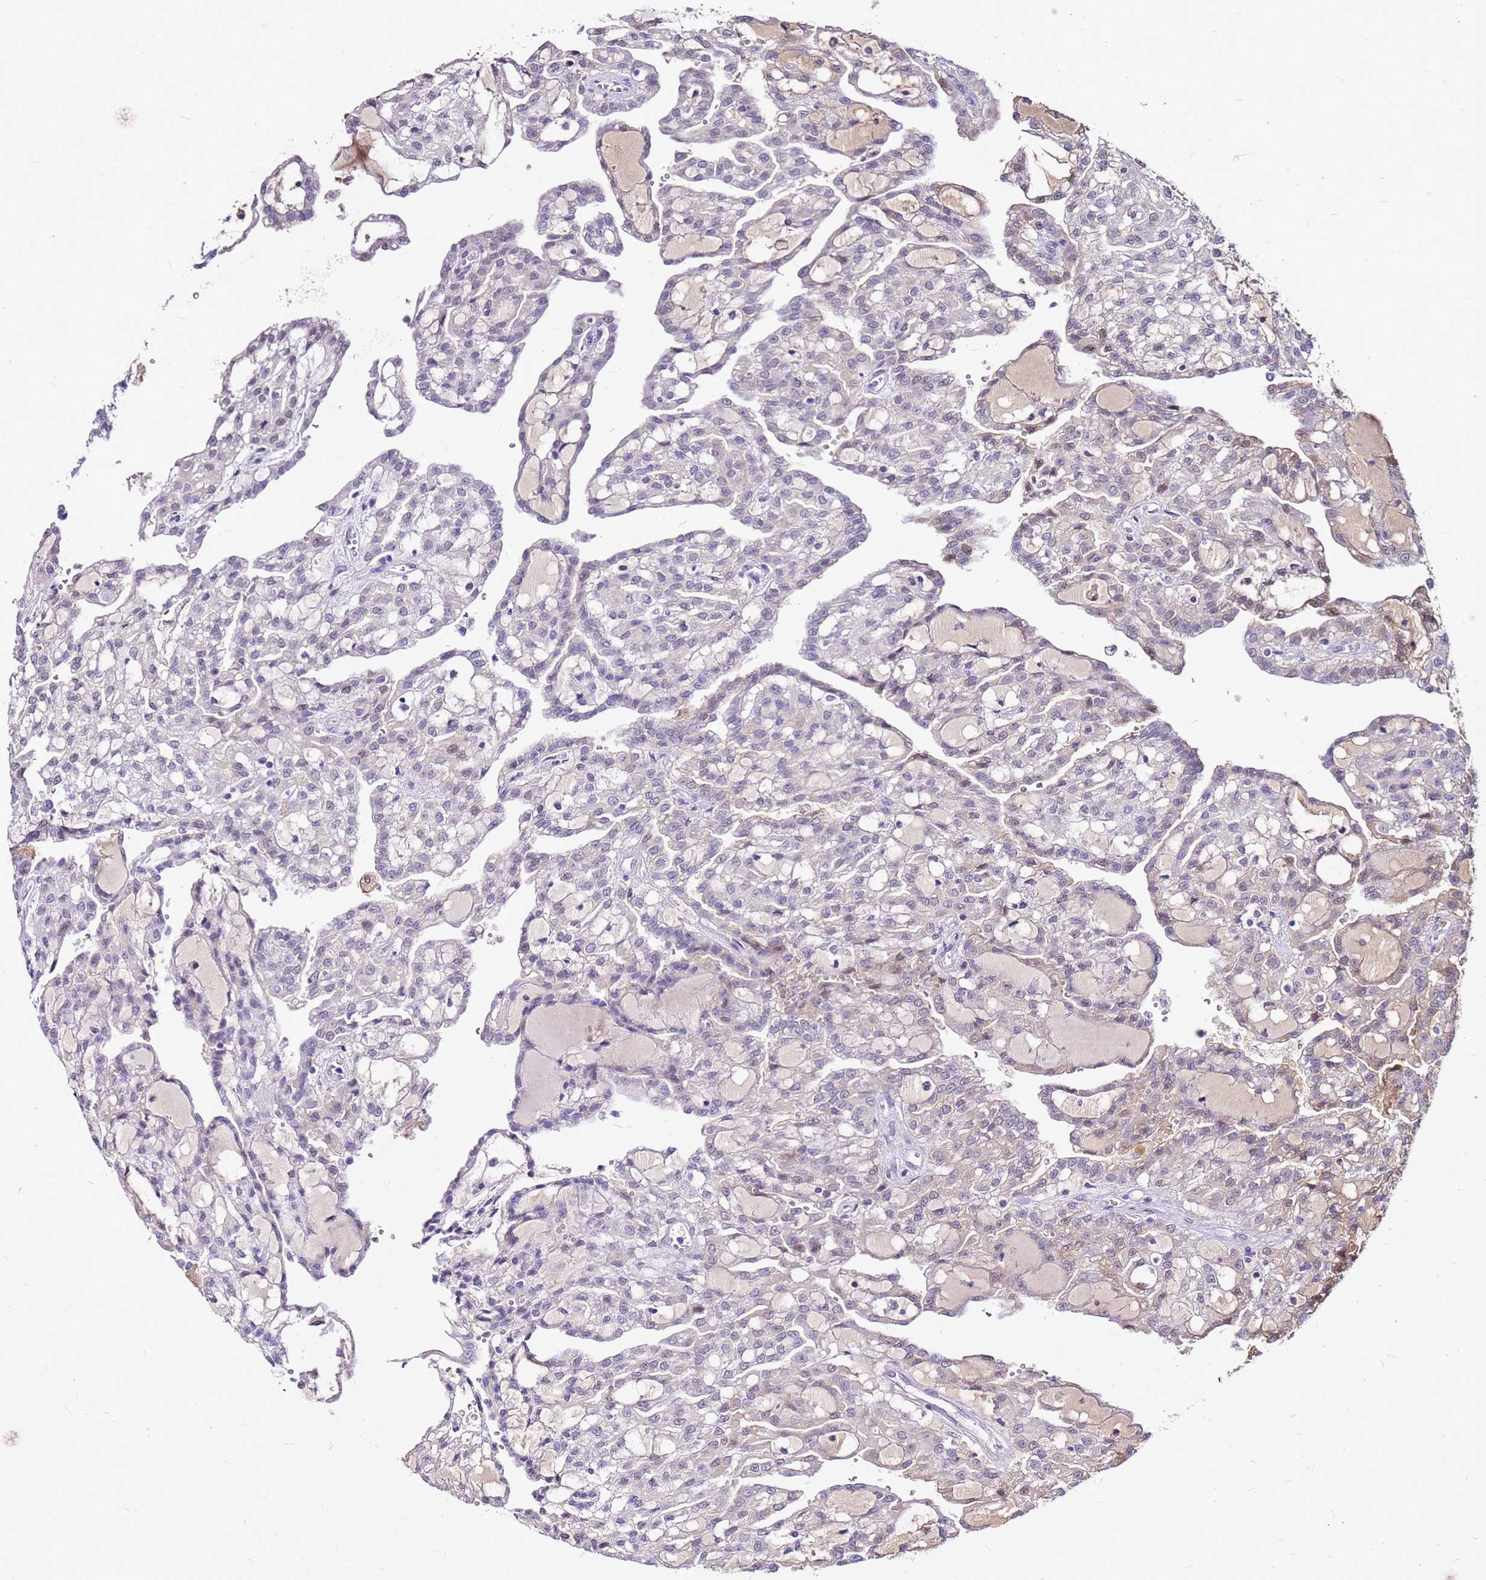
{"staining": {"intensity": "negative", "quantity": "none", "location": "none"}, "tissue": "renal cancer", "cell_type": "Tumor cells", "image_type": "cancer", "snomed": [{"axis": "morphology", "description": "Adenocarcinoma, NOS"}, {"axis": "topography", "description": "Kidney"}], "caption": "This is an immunohistochemistry image of human renal cancer (adenocarcinoma). There is no expression in tumor cells.", "gene": "ALDH1A3", "patient": {"sex": "male", "age": 63}}